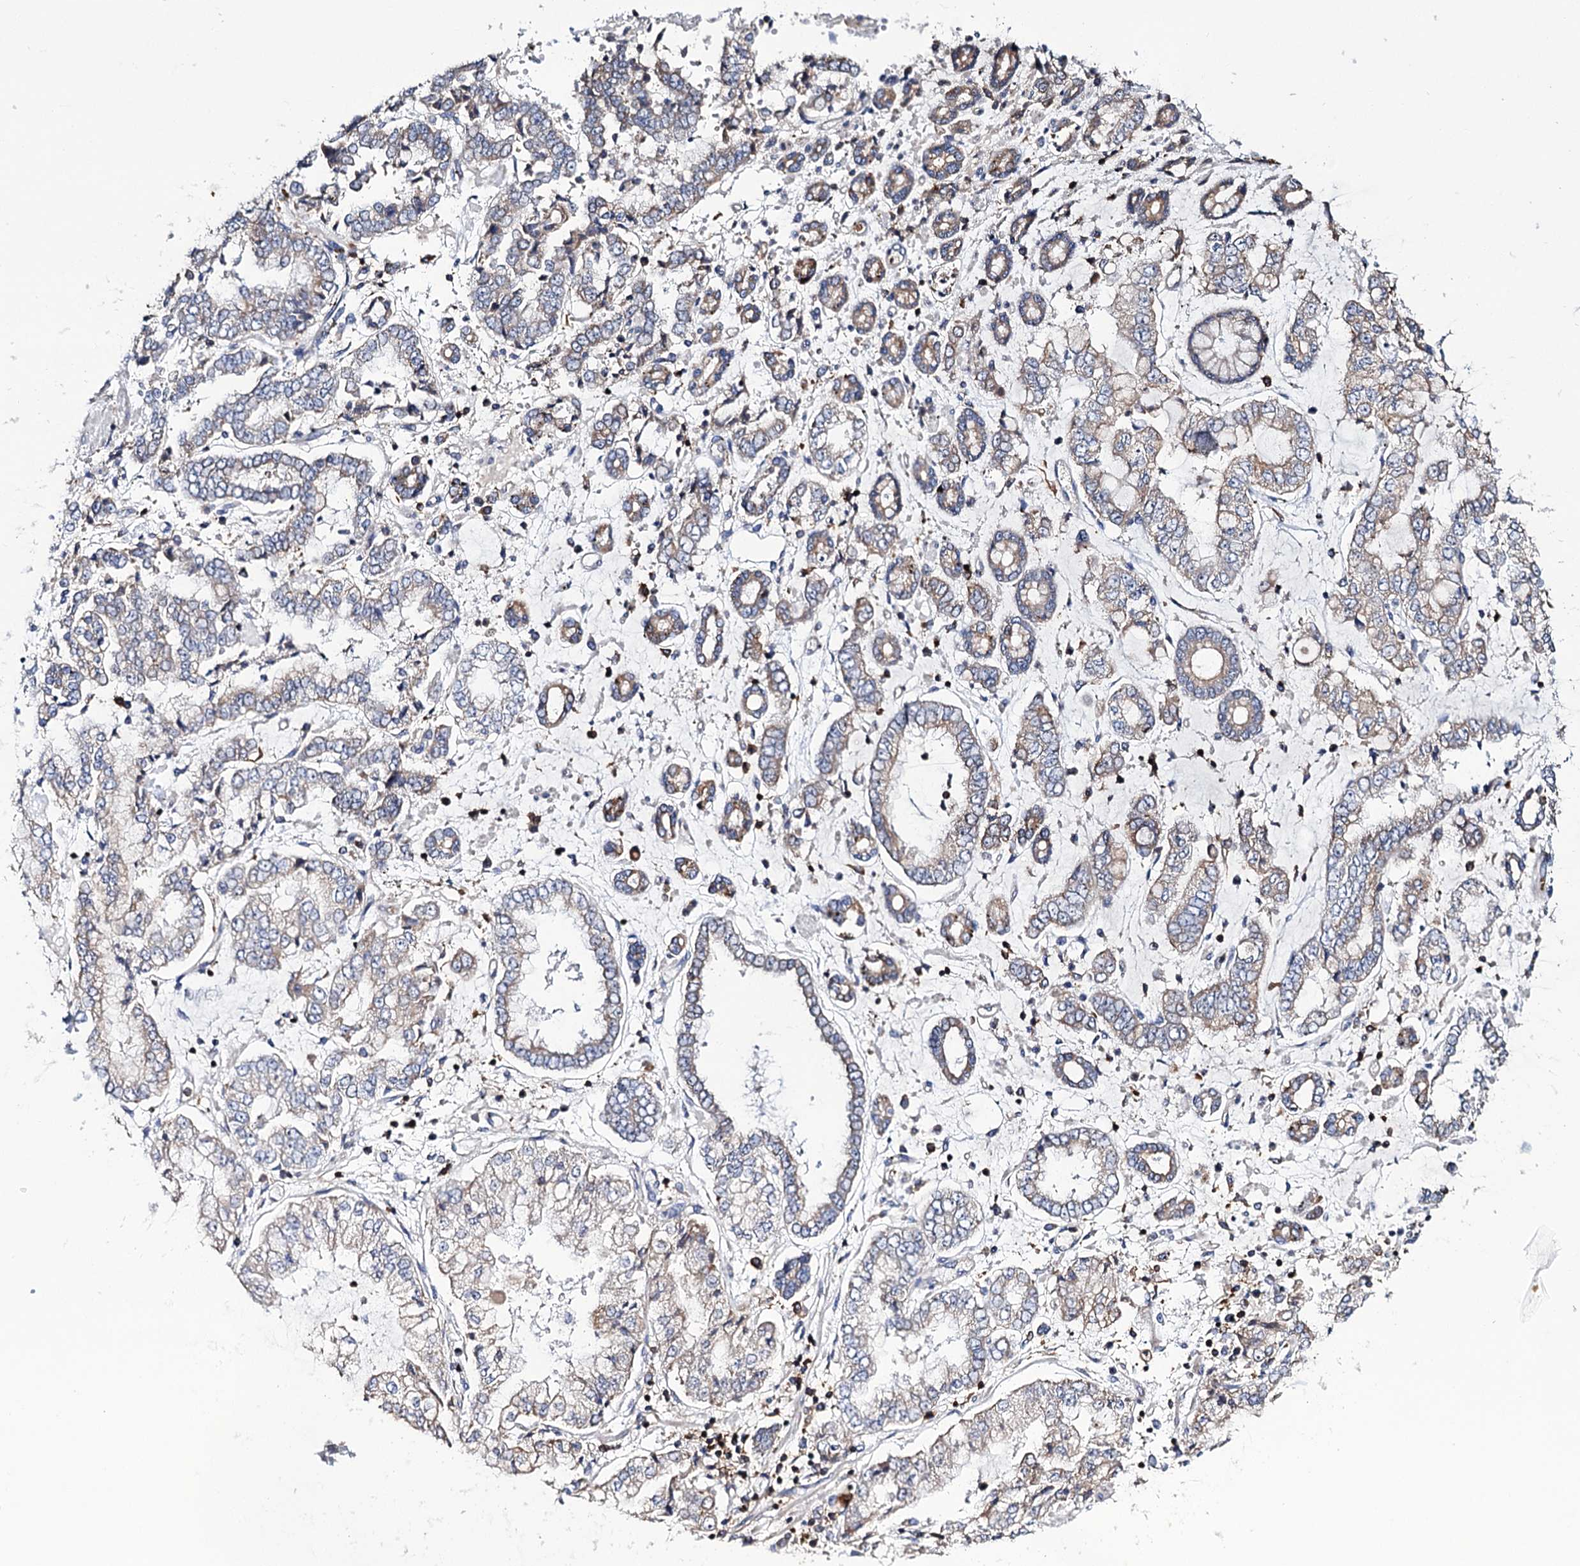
{"staining": {"intensity": "weak", "quantity": "25%-75%", "location": "cytoplasmic/membranous"}, "tissue": "stomach cancer", "cell_type": "Tumor cells", "image_type": "cancer", "snomed": [{"axis": "morphology", "description": "Adenocarcinoma, NOS"}, {"axis": "topography", "description": "Stomach"}], "caption": "Immunohistochemical staining of stomach cancer demonstrates low levels of weak cytoplasmic/membranous expression in approximately 25%-75% of tumor cells.", "gene": "UBASH3B", "patient": {"sex": "male", "age": 76}}